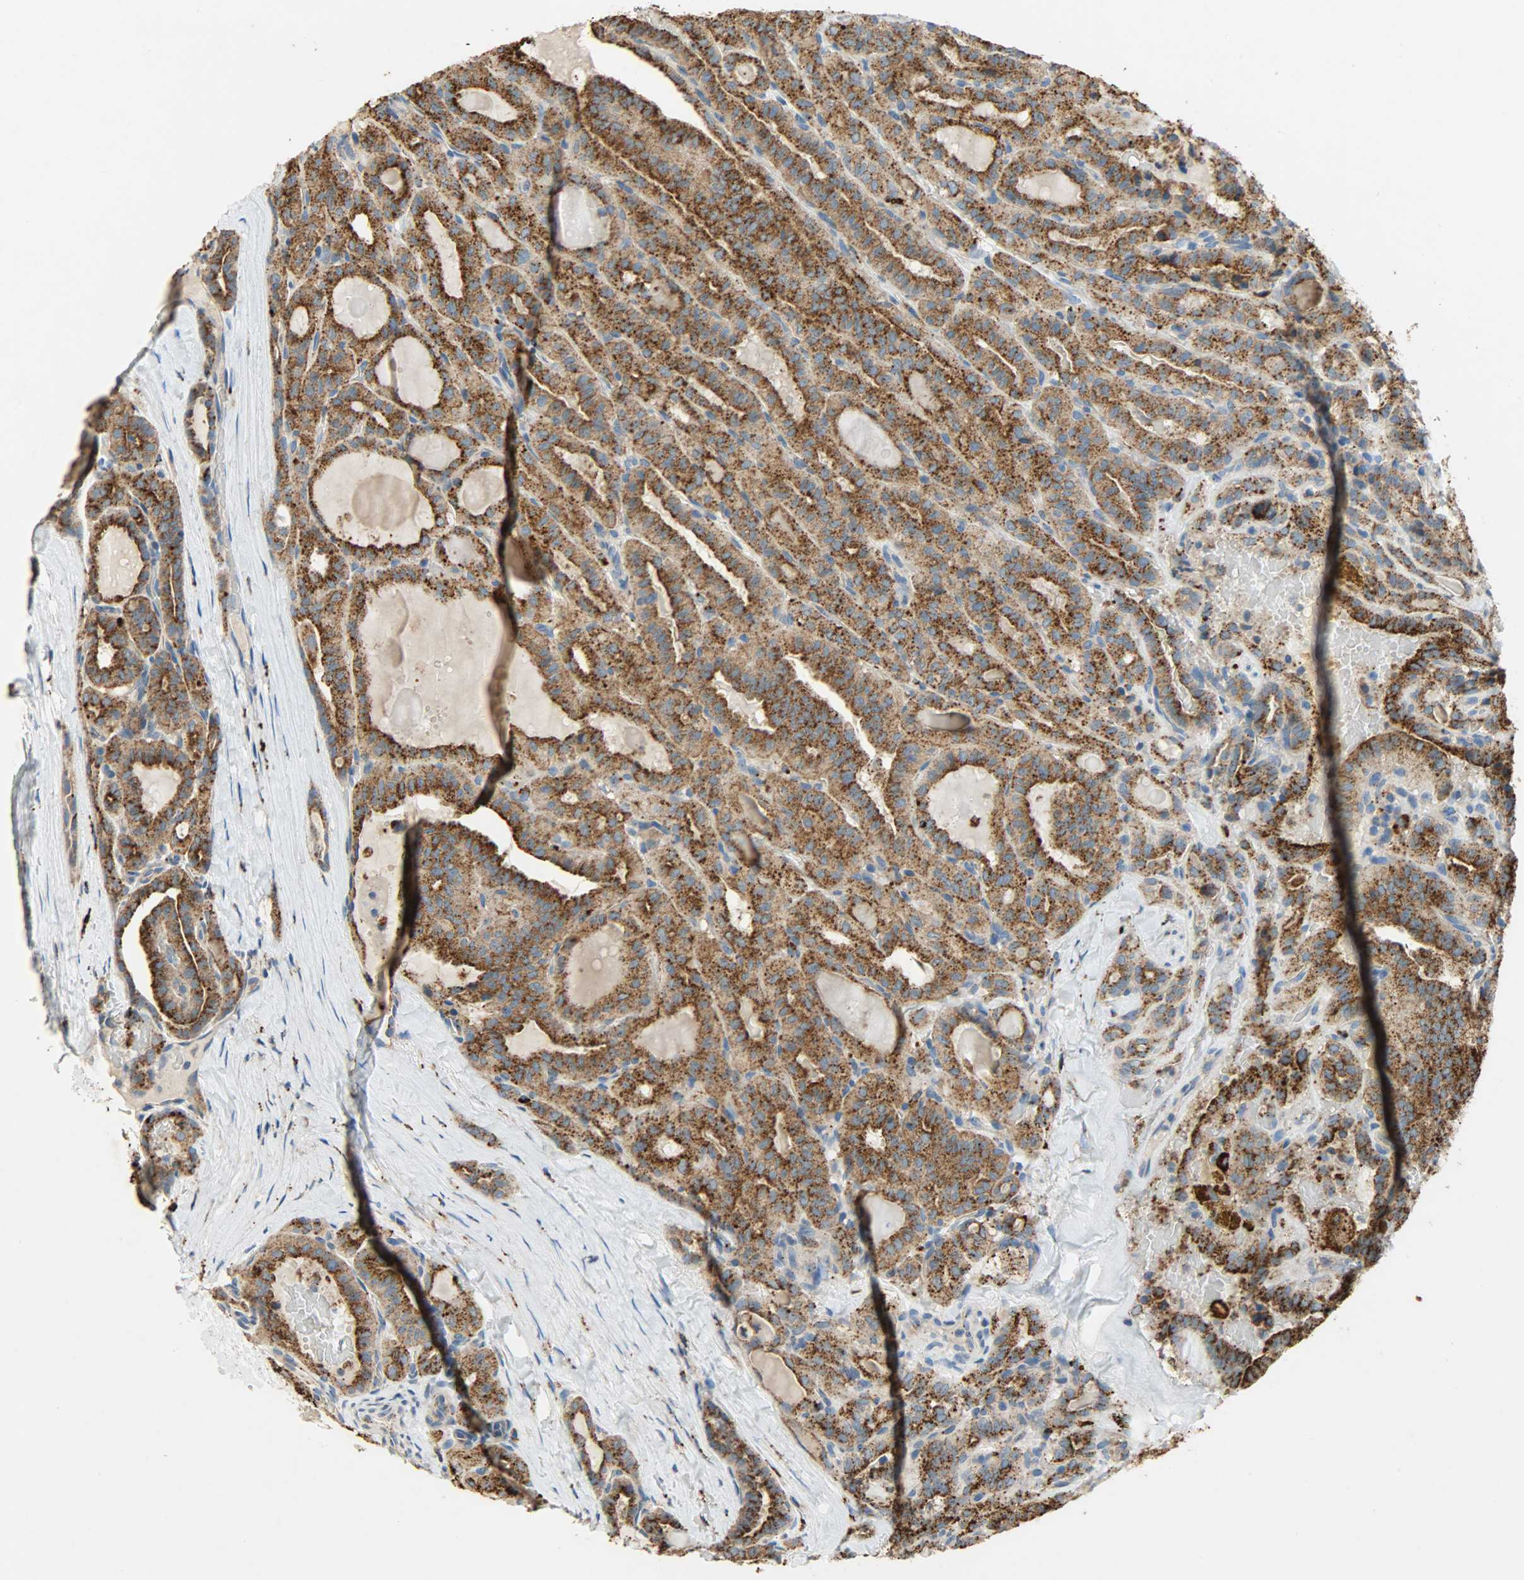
{"staining": {"intensity": "moderate", "quantity": ">75%", "location": "cytoplasmic/membranous"}, "tissue": "thyroid cancer", "cell_type": "Tumor cells", "image_type": "cancer", "snomed": [{"axis": "morphology", "description": "Papillary adenocarcinoma, NOS"}, {"axis": "topography", "description": "Thyroid gland"}], "caption": "IHC (DAB) staining of thyroid cancer shows moderate cytoplasmic/membranous protein positivity in approximately >75% of tumor cells. Using DAB (3,3'-diaminobenzidine) (brown) and hematoxylin (blue) stains, captured at high magnification using brightfield microscopy.", "gene": "ASAH1", "patient": {"sex": "male", "age": 77}}